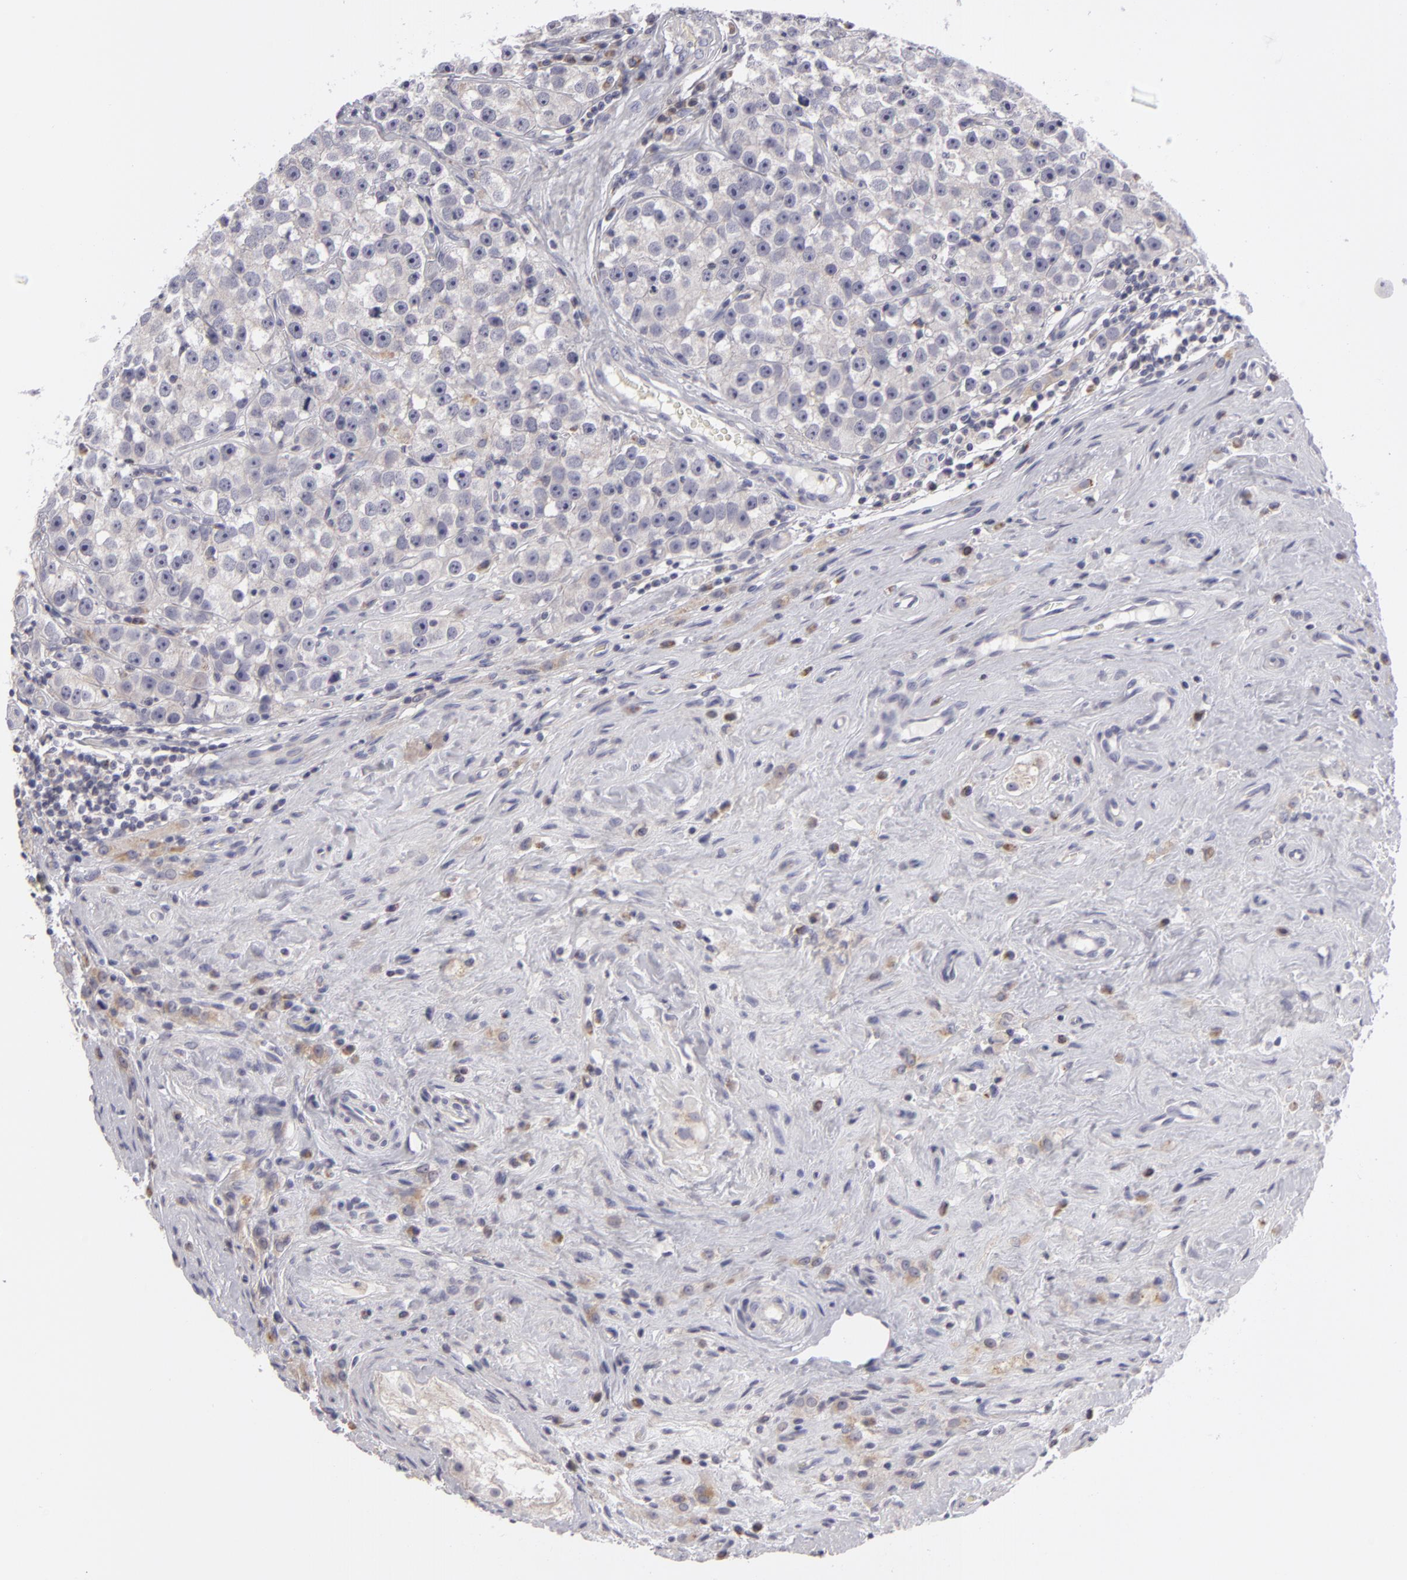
{"staining": {"intensity": "weak", "quantity": "<25%", "location": "cytoplasmic/membranous"}, "tissue": "testis cancer", "cell_type": "Tumor cells", "image_type": "cancer", "snomed": [{"axis": "morphology", "description": "Seminoma, NOS"}, {"axis": "topography", "description": "Testis"}], "caption": "Tumor cells are negative for protein expression in human testis seminoma.", "gene": "ATP2B3", "patient": {"sex": "male", "age": 32}}